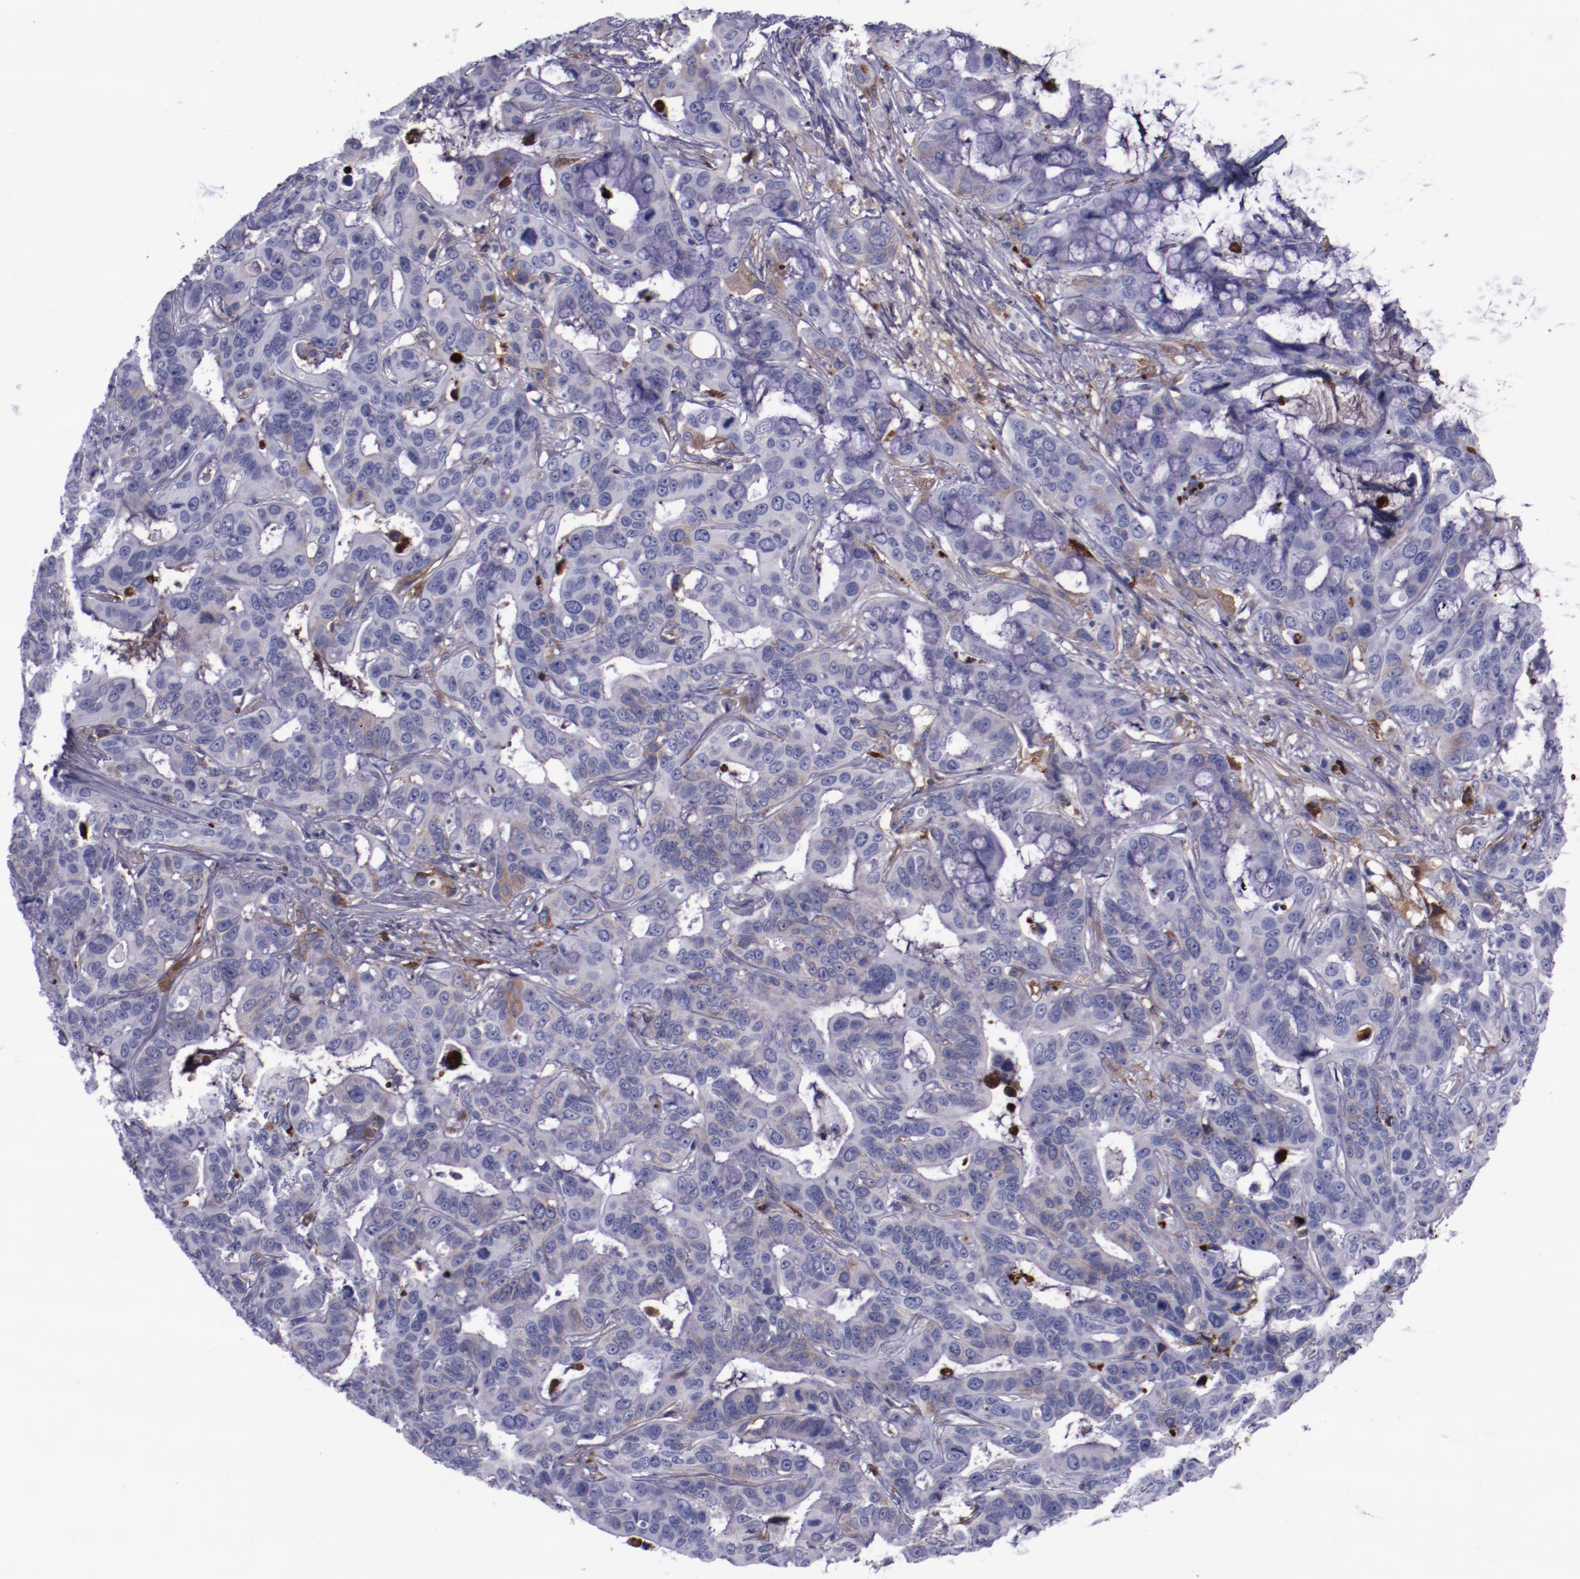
{"staining": {"intensity": "weak", "quantity": "<25%", "location": "cytoplasmic/membranous"}, "tissue": "liver cancer", "cell_type": "Tumor cells", "image_type": "cancer", "snomed": [{"axis": "morphology", "description": "Cholangiocarcinoma"}, {"axis": "topography", "description": "Liver"}], "caption": "Immunohistochemistry of liver cholangiocarcinoma displays no staining in tumor cells.", "gene": "APOH", "patient": {"sex": "female", "age": 65}}